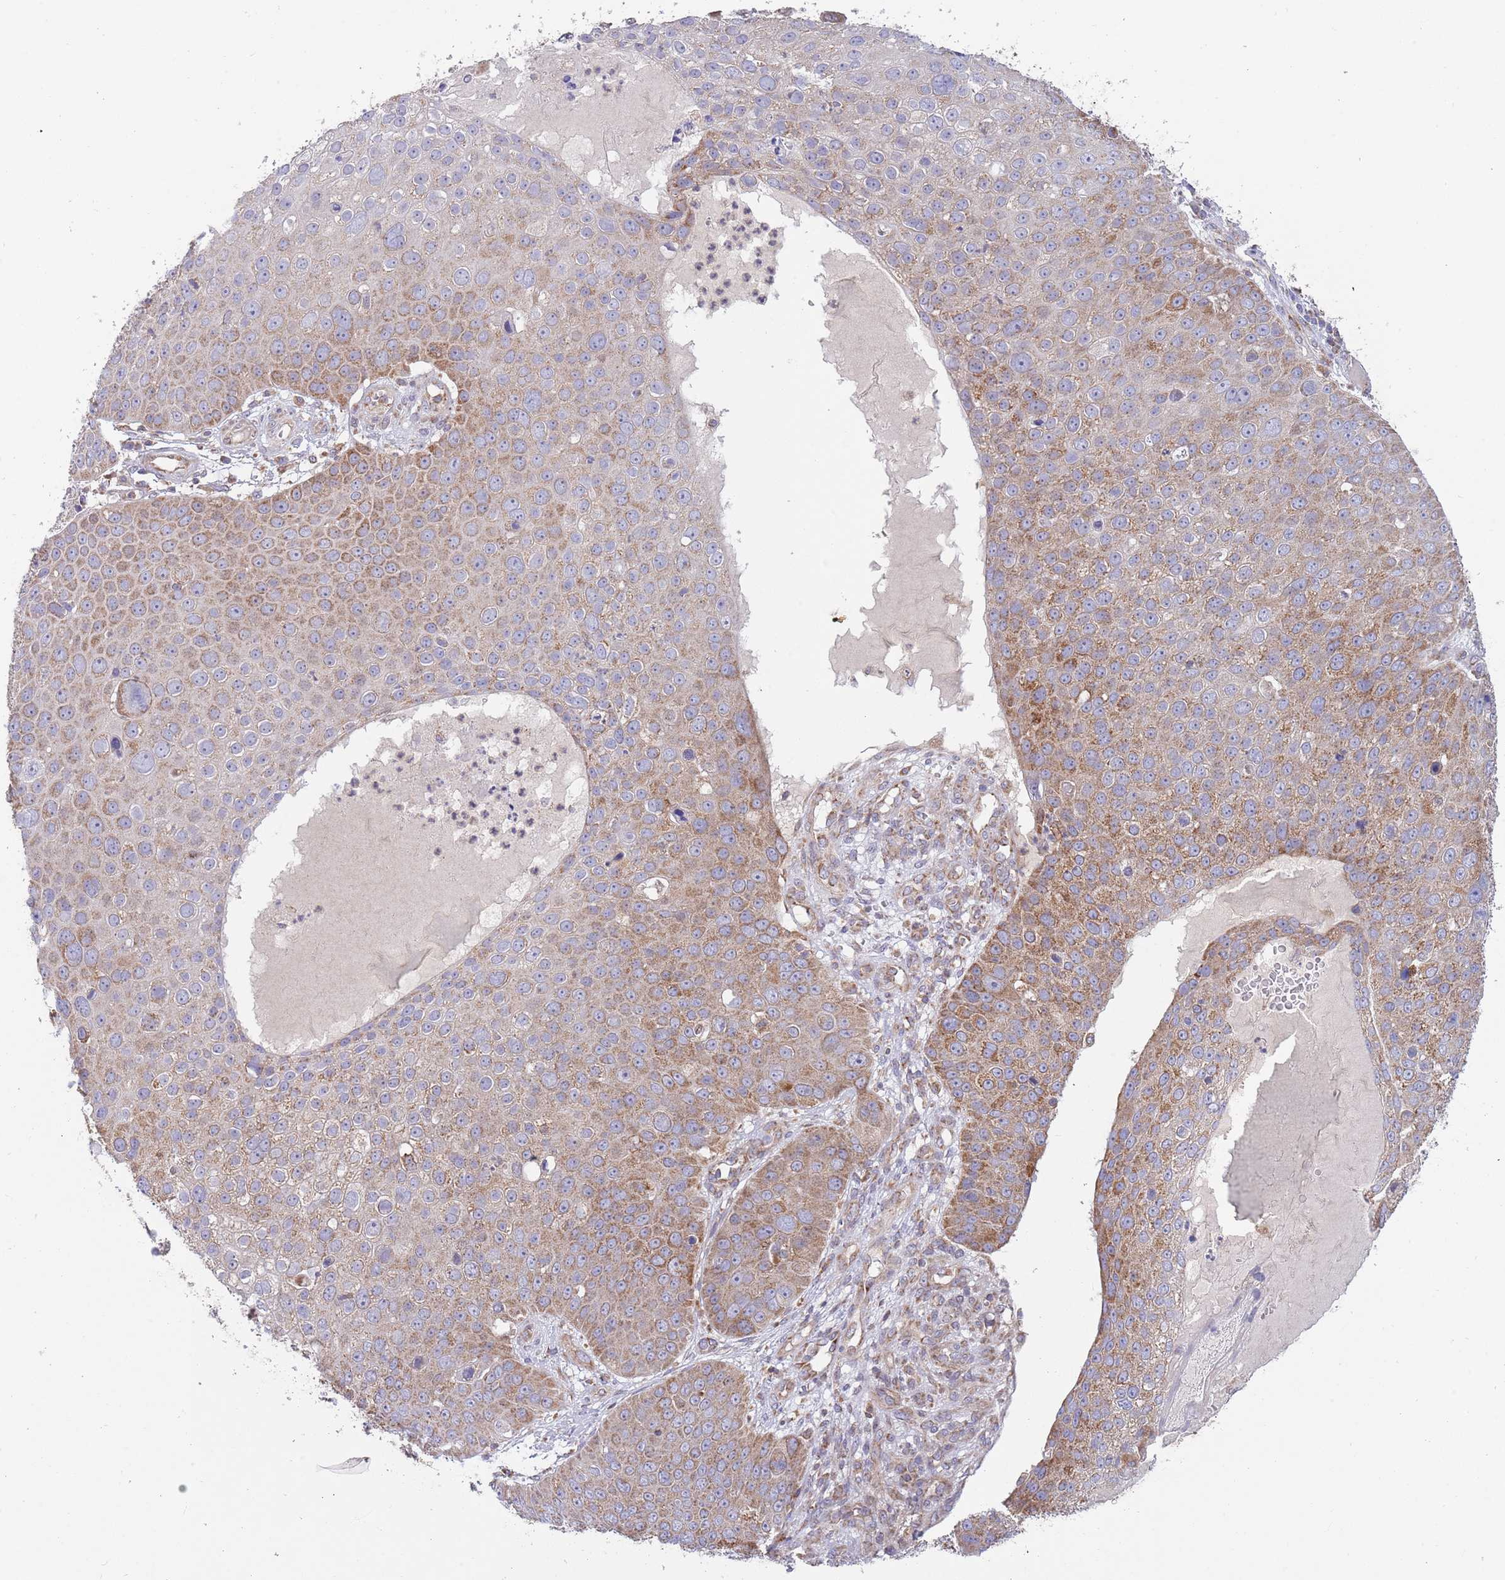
{"staining": {"intensity": "moderate", "quantity": "25%-75%", "location": "cytoplasmic/membranous"}, "tissue": "skin cancer", "cell_type": "Tumor cells", "image_type": "cancer", "snomed": [{"axis": "morphology", "description": "Squamous cell carcinoma, NOS"}, {"axis": "topography", "description": "Skin"}], "caption": "Squamous cell carcinoma (skin) was stained to show a protein in brown. There is medium levels of moderate cytoplasmic/membranous staining in approximately 25%-75% of tumor cells. The staining was performed using DAB, with brown indicating positive protein expression. Nuclei are stained blue with hematoxylin.", "gene": "IRS4", "patient": {"sex": "male", "age": 71}}